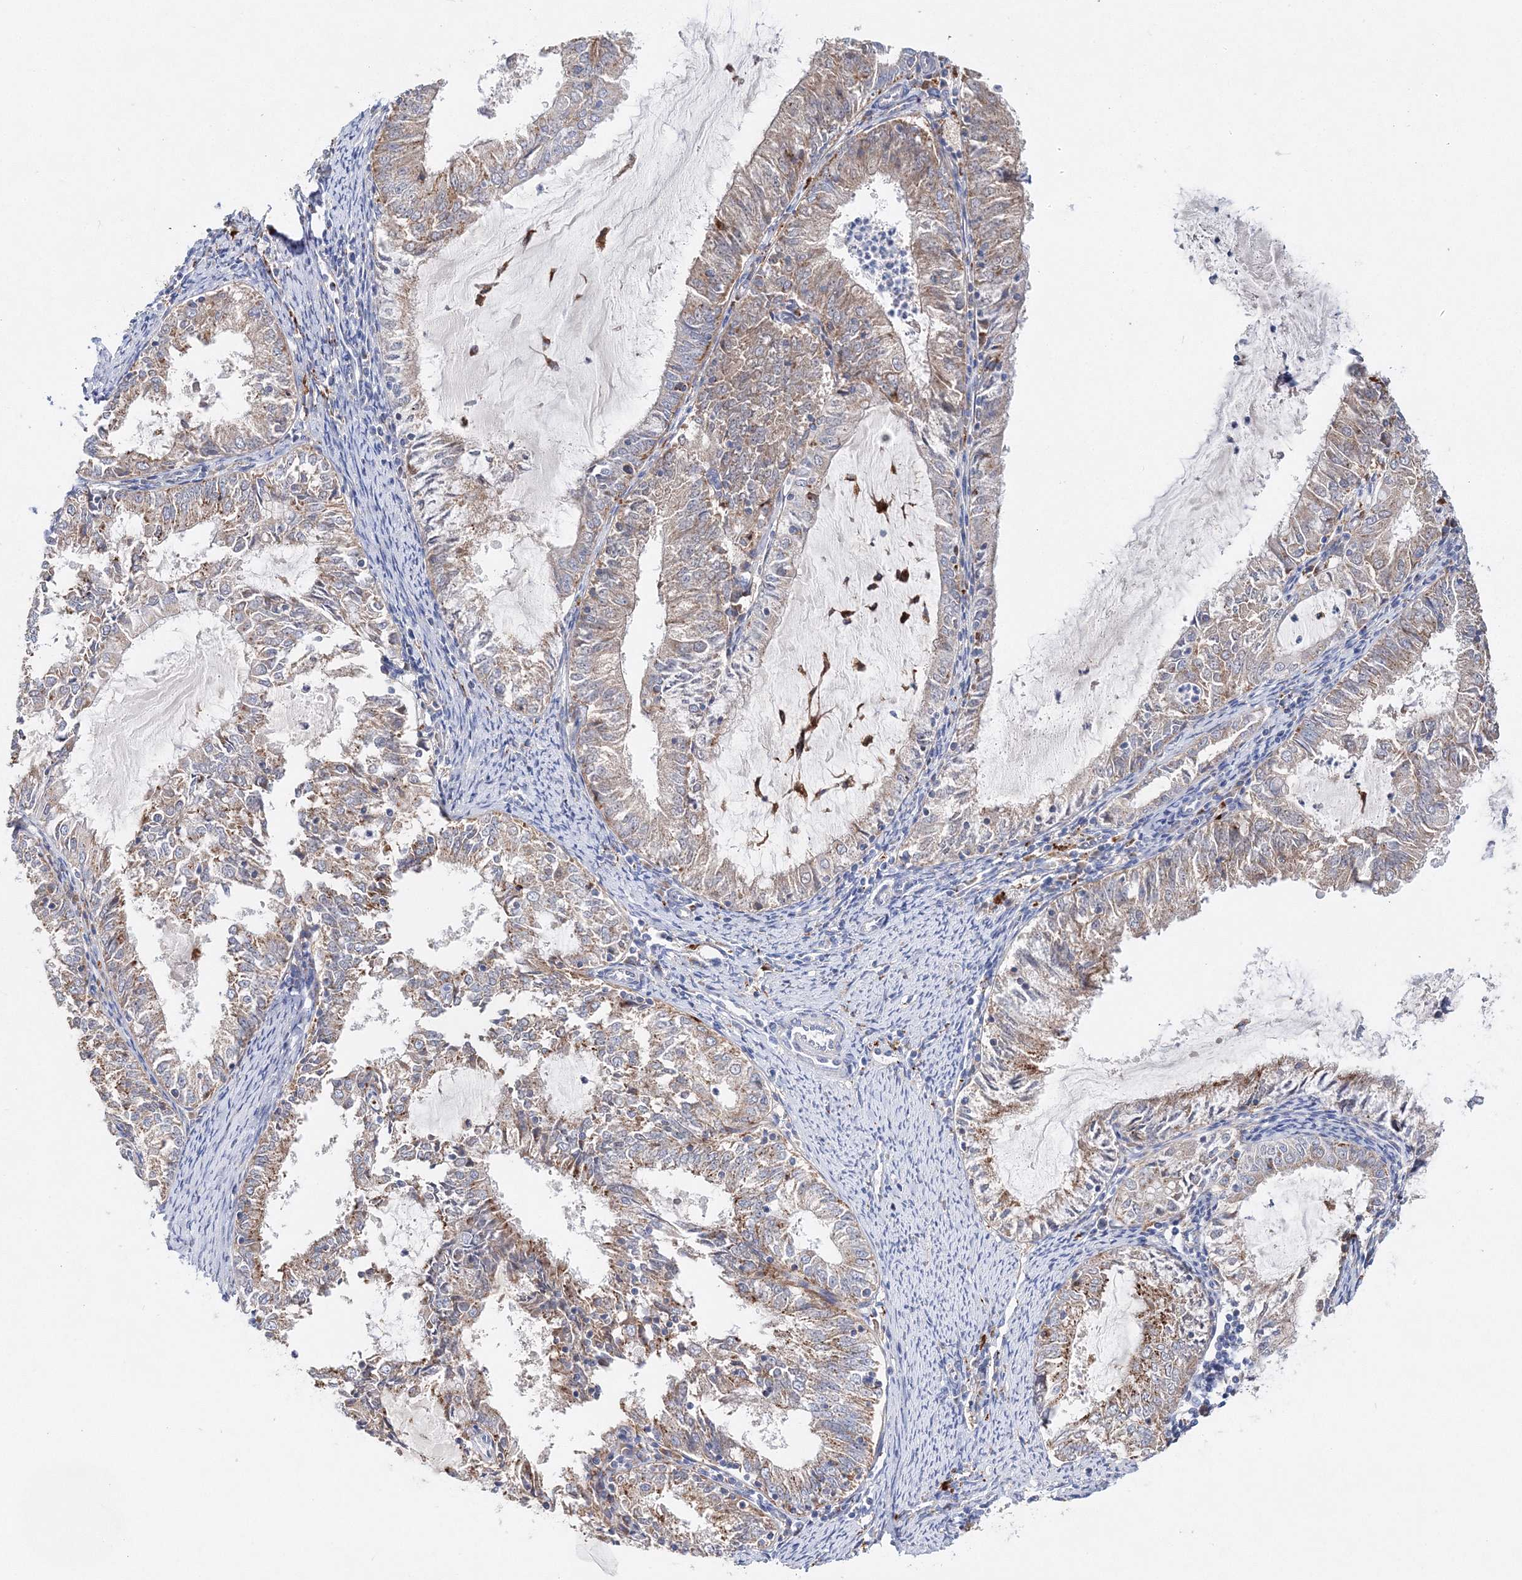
{"staining": {"intensity": "moderate", "quantity": "25%-75%", "location": "cytoplasmic/membranous"}, "tissue": "endometrial cancer", "cell_type": "Tumor cells", "image_type": "cancer", "snomed": [{"axis": "morphology", "description": "Adenocarcinoma, NOS"}, {"axis": "topography", "description": "Endometrium"}], "caption": "A medium amount of moderate cytoplasmic/membranous staining is appreciated in approximately 25%-75% of tumor cells in endometrial cancer (adenocarcinoma) tissue.", "gene": "C3orf38", "patient": {"sex": "female", "age": 57}}